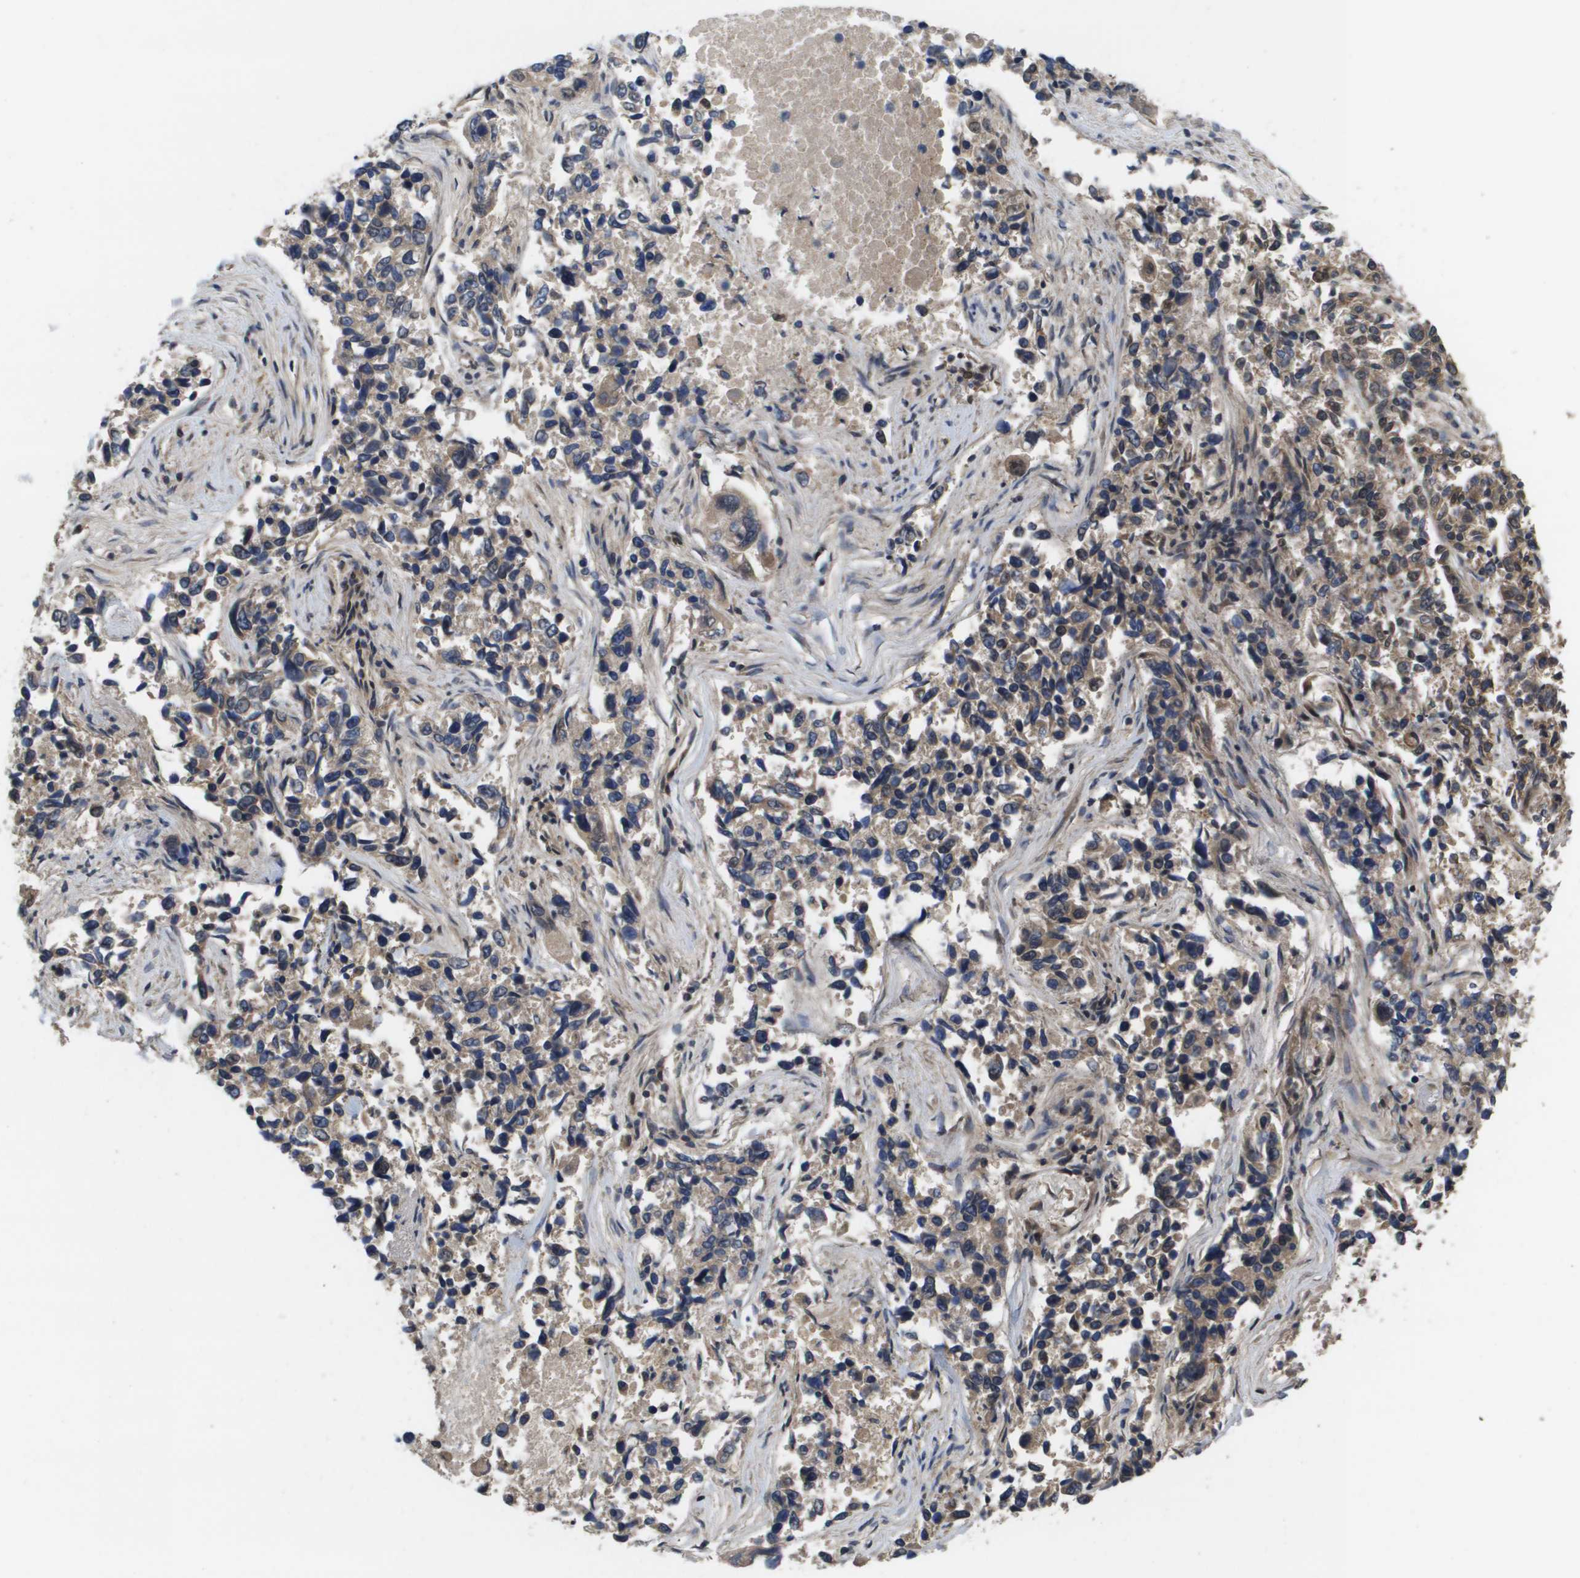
{"staining": {"intensity": "moderate", "quantity": ">75%", "location": "cytoplasmic/membranous"}, "tissue": "lung cancer", "cell_type": "Tumor cells", "image_type": "cancer", "snomed": [{"axis": "morphology", "description": "Adenocarcinoma, NOS"}, {"axis": "topography", "description": "Lung"}], "caption": "Immunohistochemical staining of human adenocarcinoma (lung) demonstrates moderate cytoplasmic/membranous protein staining in about >75% of tumor cells. (Stains: DAB (3,3'-diaminobenzidine) in brown, nuclei in blue, Microscopy: brightfield microscopy at high magnification).", "gene": "AMBRA1", "patient": {"sex": "male", "age": 84}}